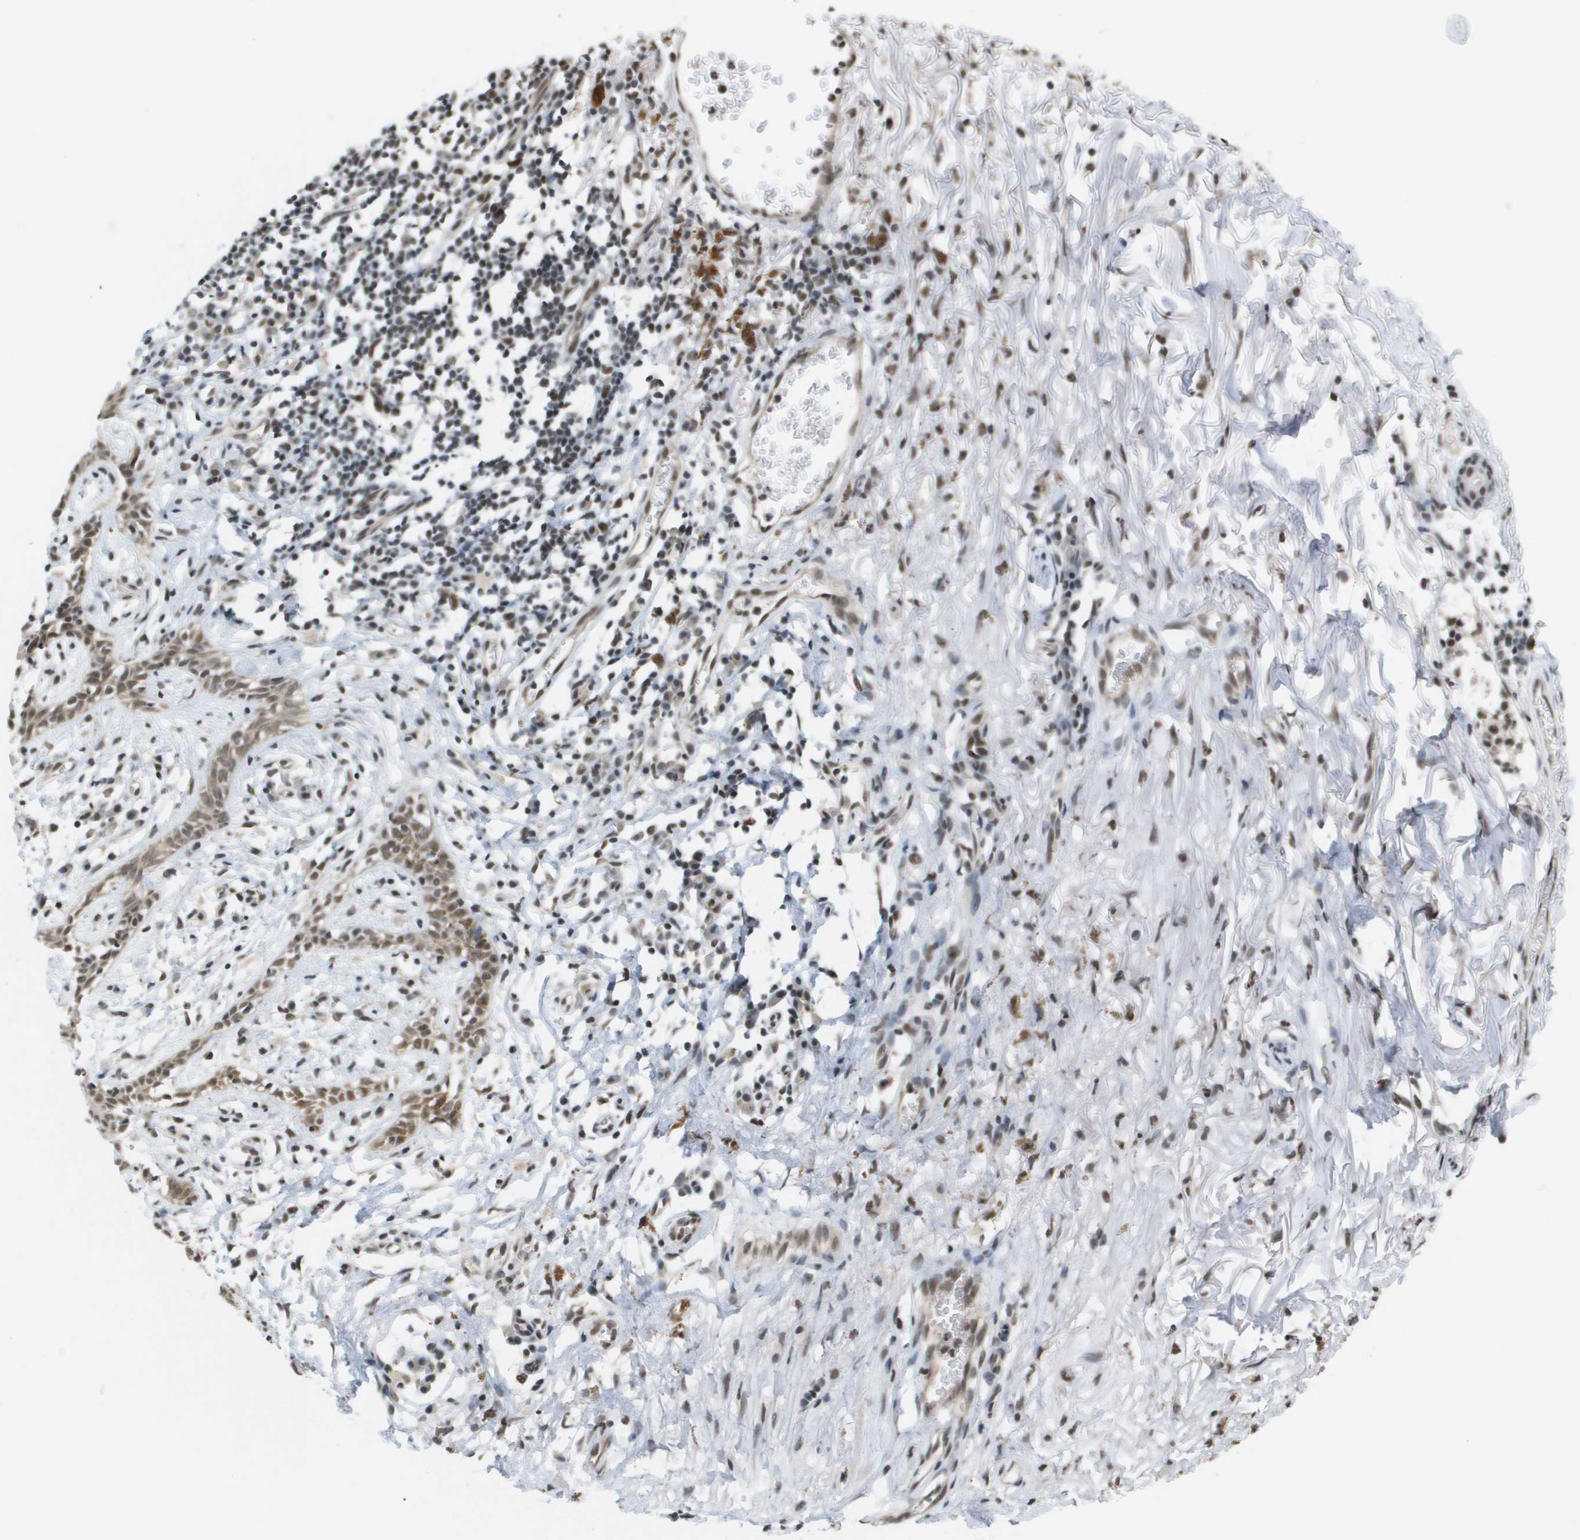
{"staining": {"intensity": "weak", "quantity": ">75%", "location": "cytoplasmic/membranous,nuclear"}, "tissue": "skin cancer", "cell_type": "Tumor cells", "image_type": "cancer", "snomed": [{"axis": "morphology", "description": "Basal cell carcinoma"}, {"axis": "topography", "description": "Skin"}], "caption": "Protein expression analysis of human basal cell carcinoma (skin) reveals weak cytoplasmic/membranous and nuclear staining in about >75% of tumor cells.", "gene": "ISY1", "patient": {"sex": "male", "age": 85}}